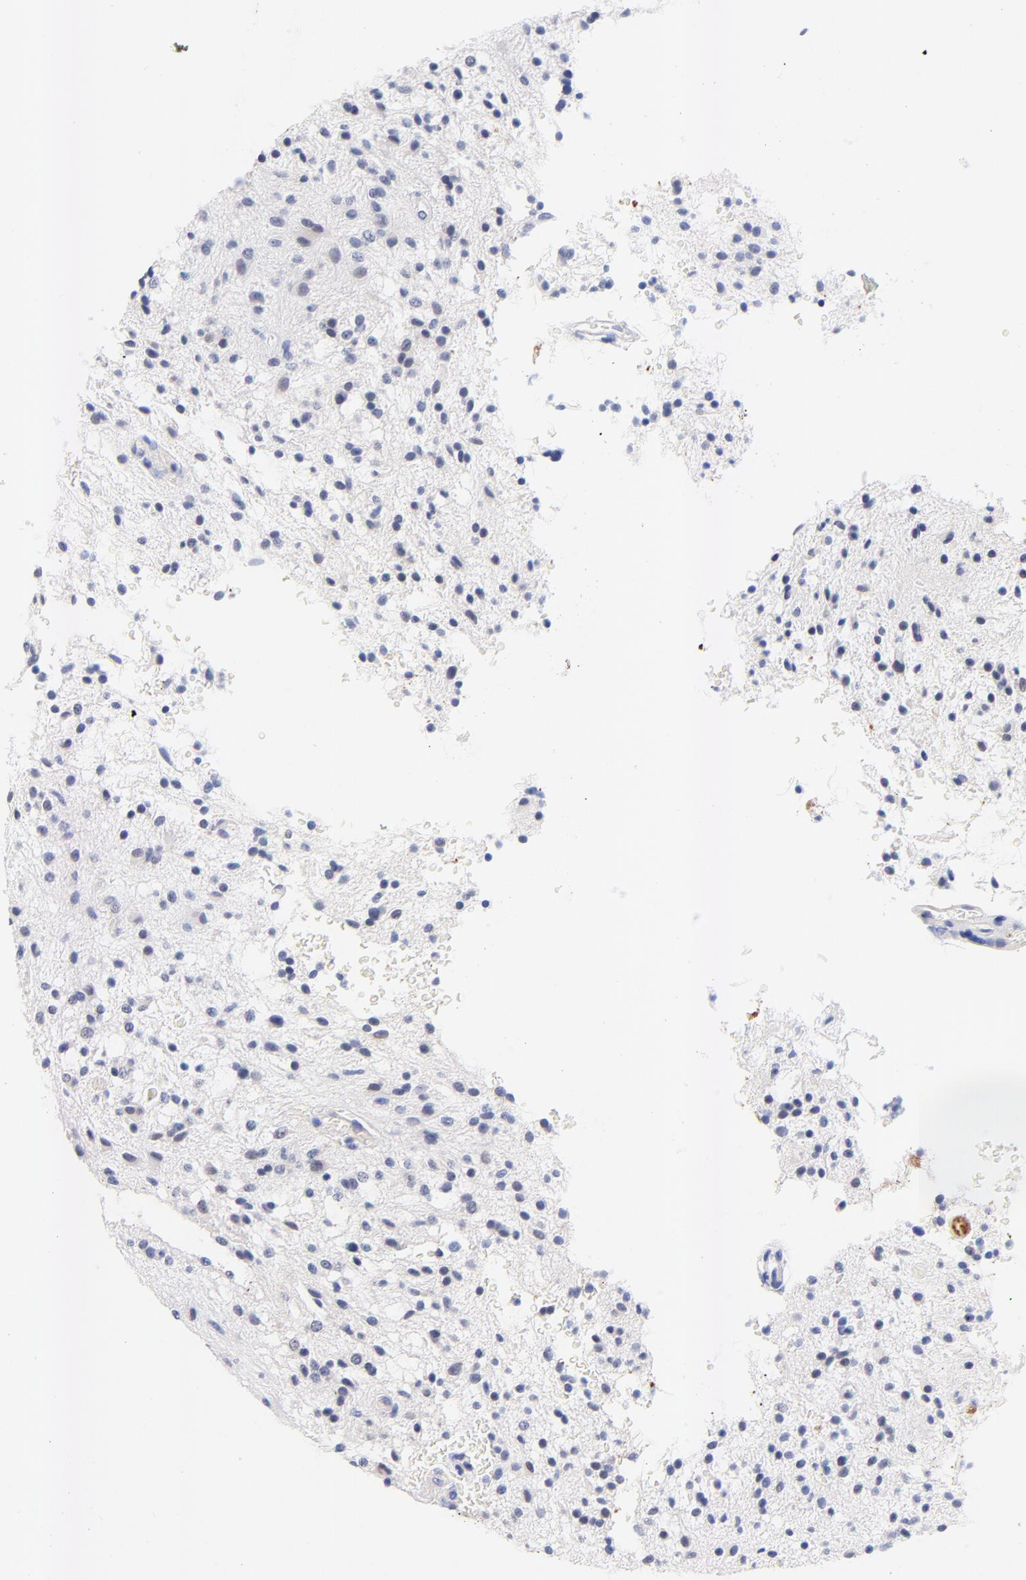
{"staining": {"intensity": "negative", "quantity": "none", "location": "none"}, "tissue": "glioma", "cell_type": "Tumor cells", "image_type": "cancer", "snomed": [{"axis": "morphology", "description": "Glioma, malignant, NOS"}, {"axis": "topography", "description": "Cerebellum"}], "caption": "This image is of malignant glioma stained with immunohistochemistry to label a protein in brown with the nuclei are counter-stained blue. There is no staining in tumor cells.", "gene": "FAM117B", "patient": {"sex": "female", "age": 10}}